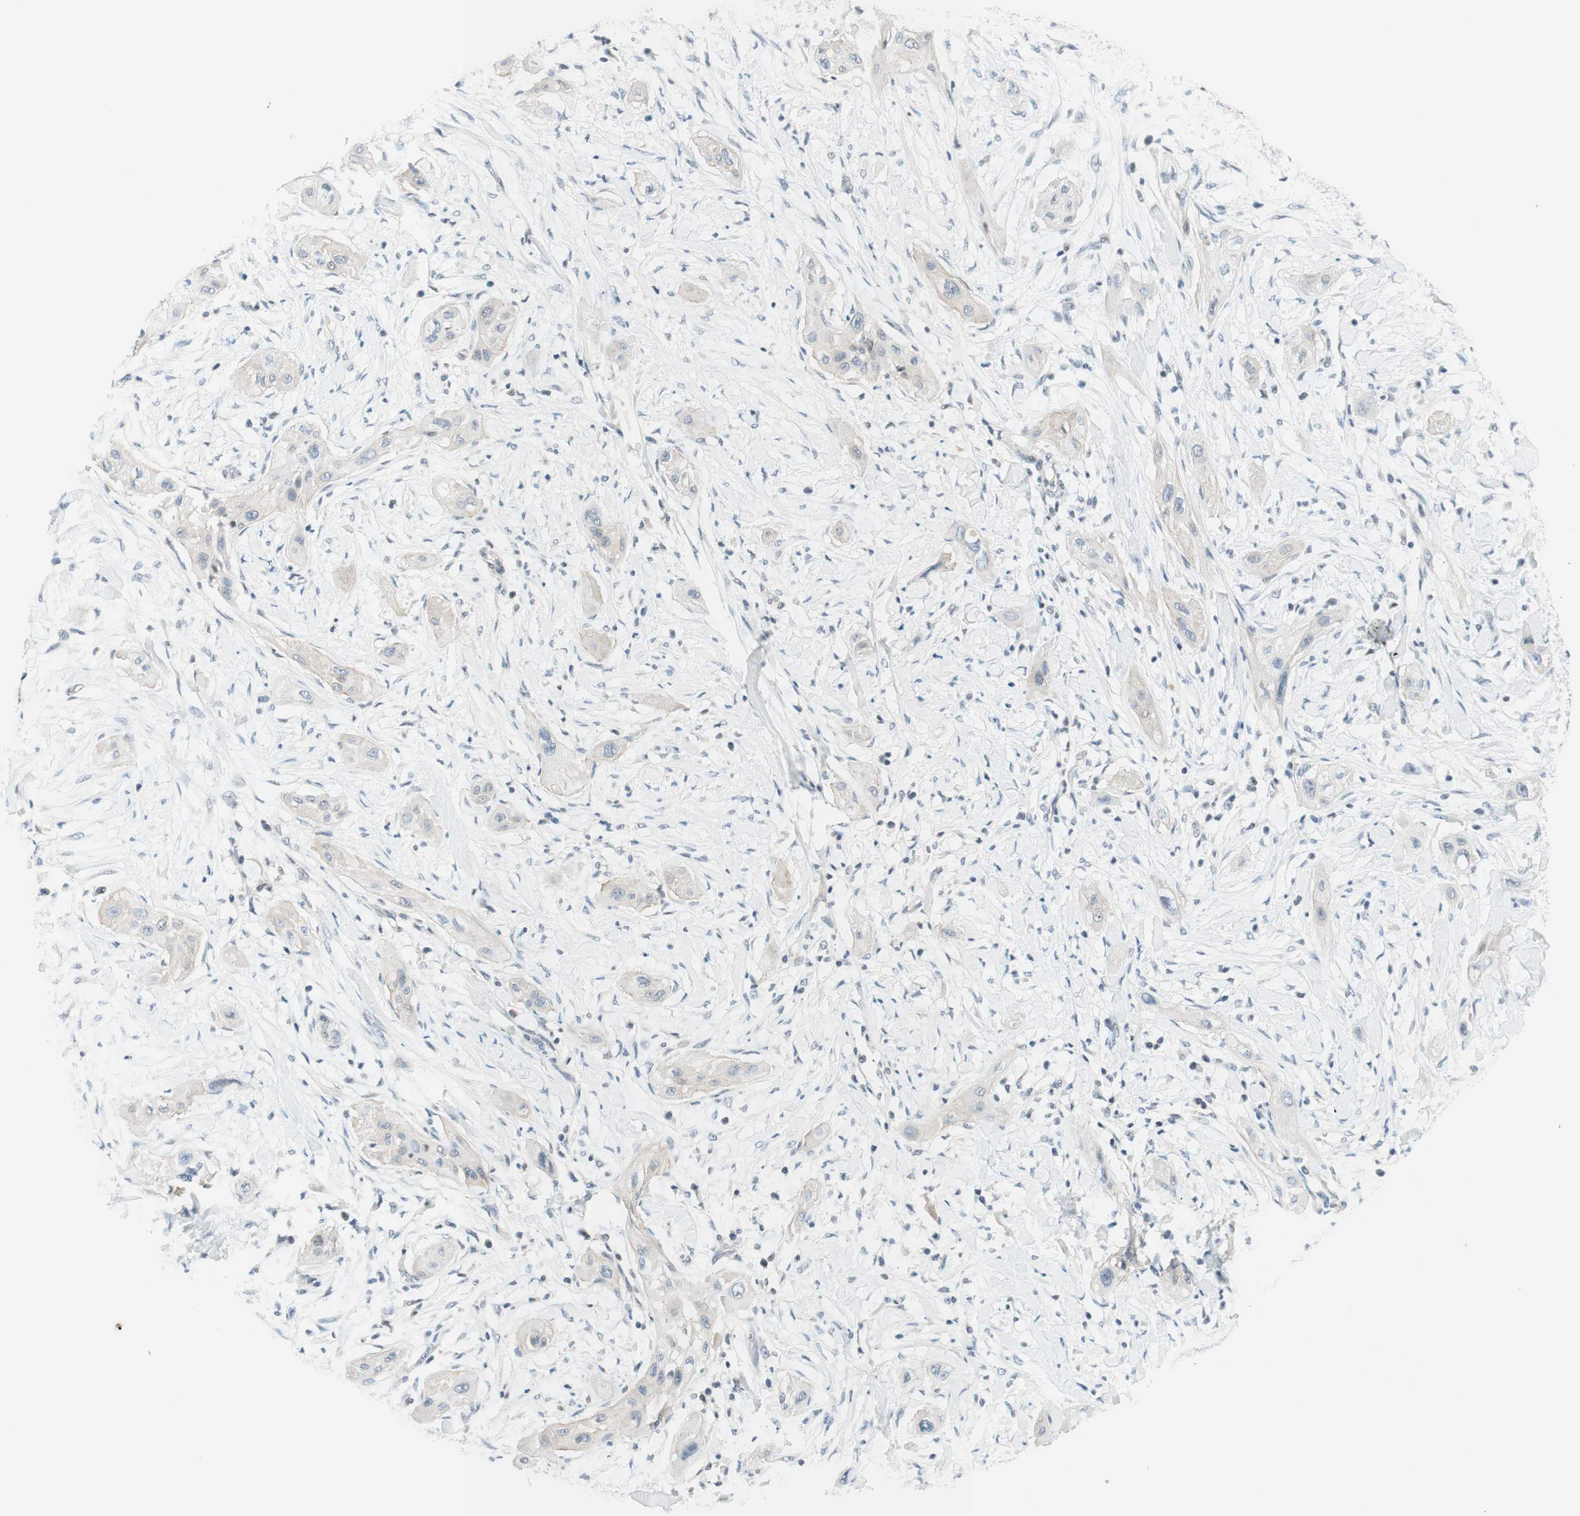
{"staining": {"intensity": "negative", "quantity": "none", "location": "none"}, "tissue": "lung cancer", "cell_type": "Tumor cells", "image_type": "cancer", "snomed": [{"axis": "morphology", "description": "Squamous cell carcinoma, NOS"}, {"axis": "topography", "description": "Lung"}], "caption": "Histopathology image shows no protein staining in tumor cells of lung cancer tissue. Brightfield microscopy of IHC stained with DAB (3,3'-diaminobenzidine) (brown) and hematoxylin (blue), captured at high magnification.", "gene": "JPH1", "patient": {"sex": "female", "age": 47}}